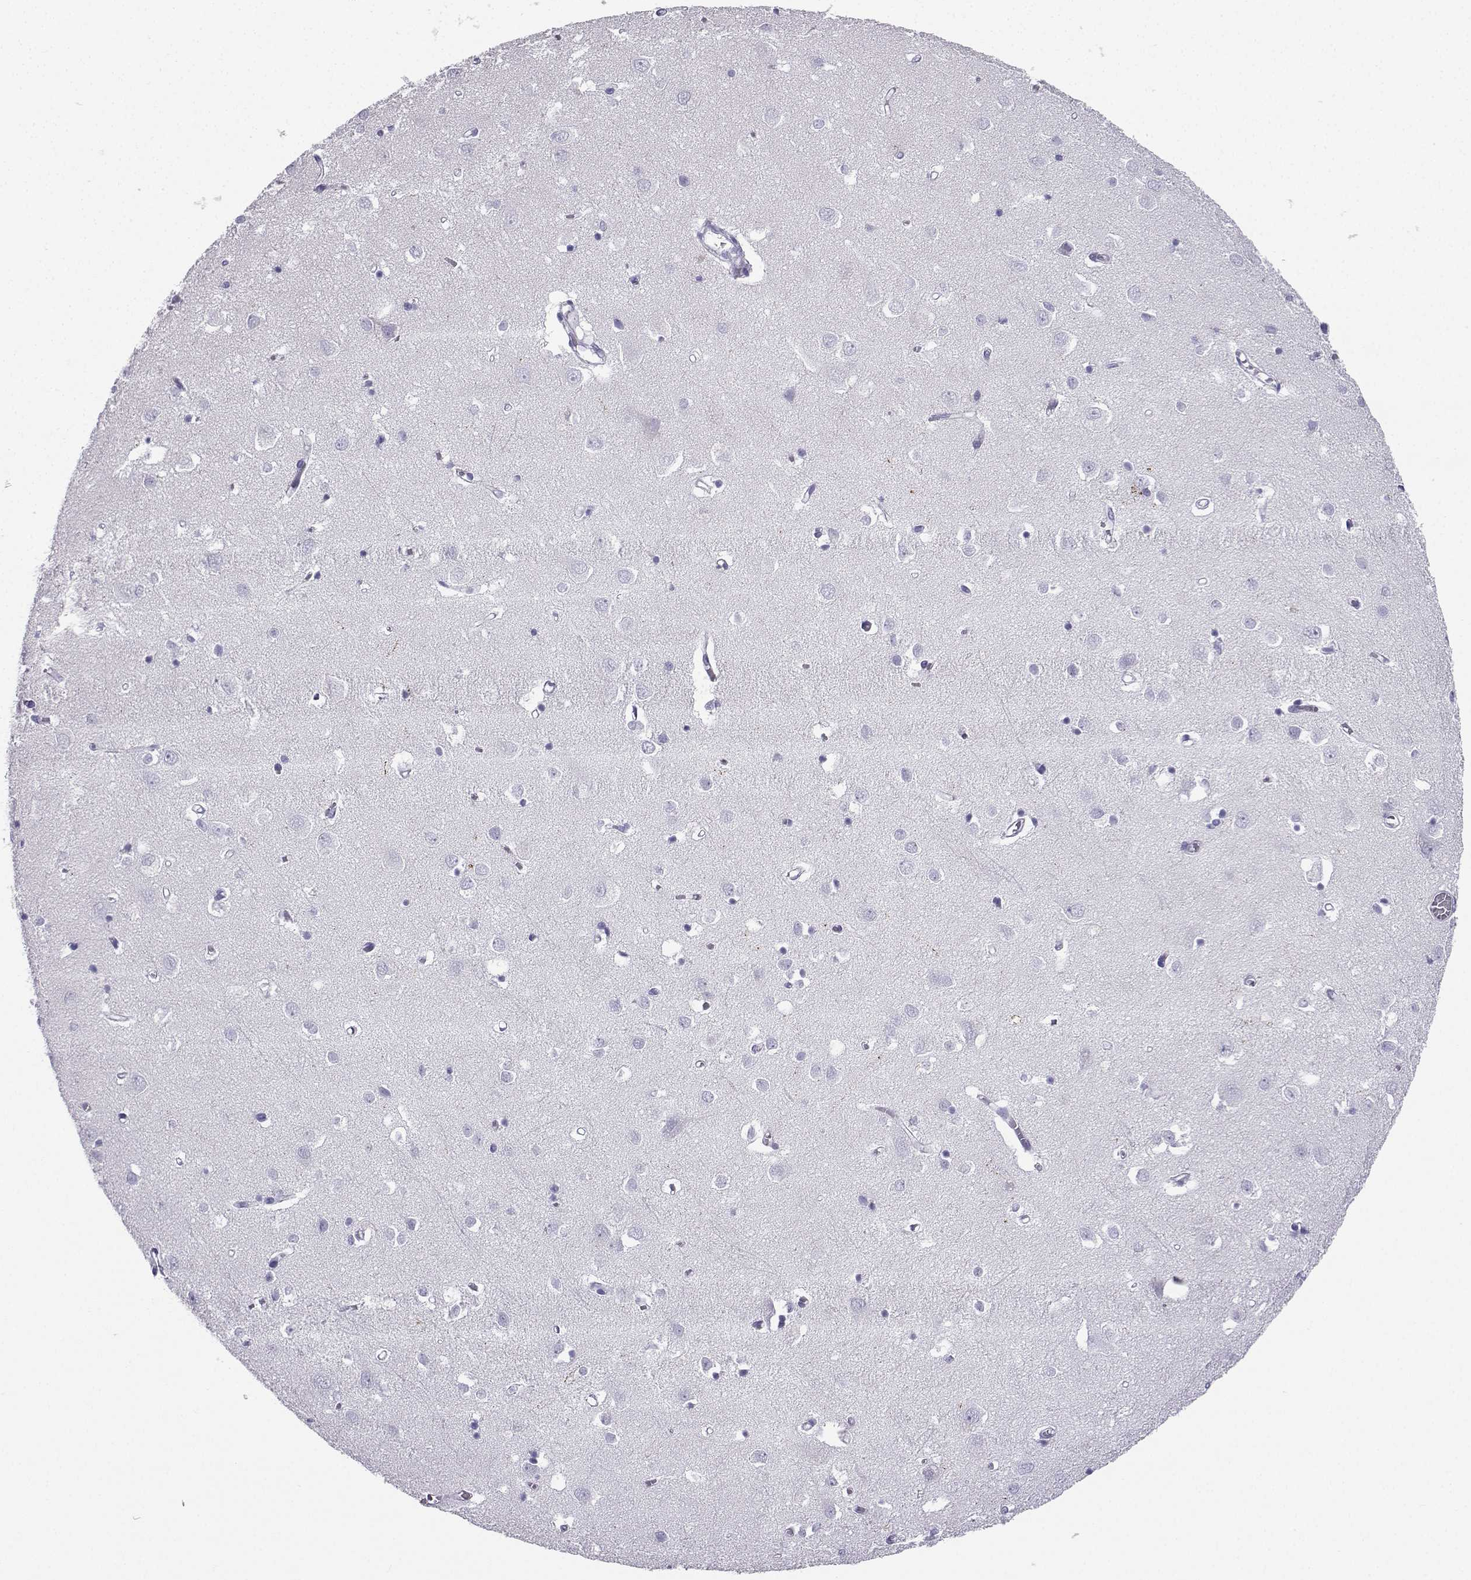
{"staining": {"intensity": "negative", "quantity": "none", "location": "none"}, "tissue": "cerebral cortex", "cell_type": "Endothelial cells", "image_type": "normal", "snomed": [{"axis": "morphology", "description": "Normal tissue, NOS"}, {"axis": "topography", "description": "Cerebral cortex"}], "caption": "Immunohistochemistry of unremarkable human cerebral cortex demonstrates no positivity in endothelial cells.", "gene": "SLC18A2", "patient": {"sex": "male", "age": 70}}